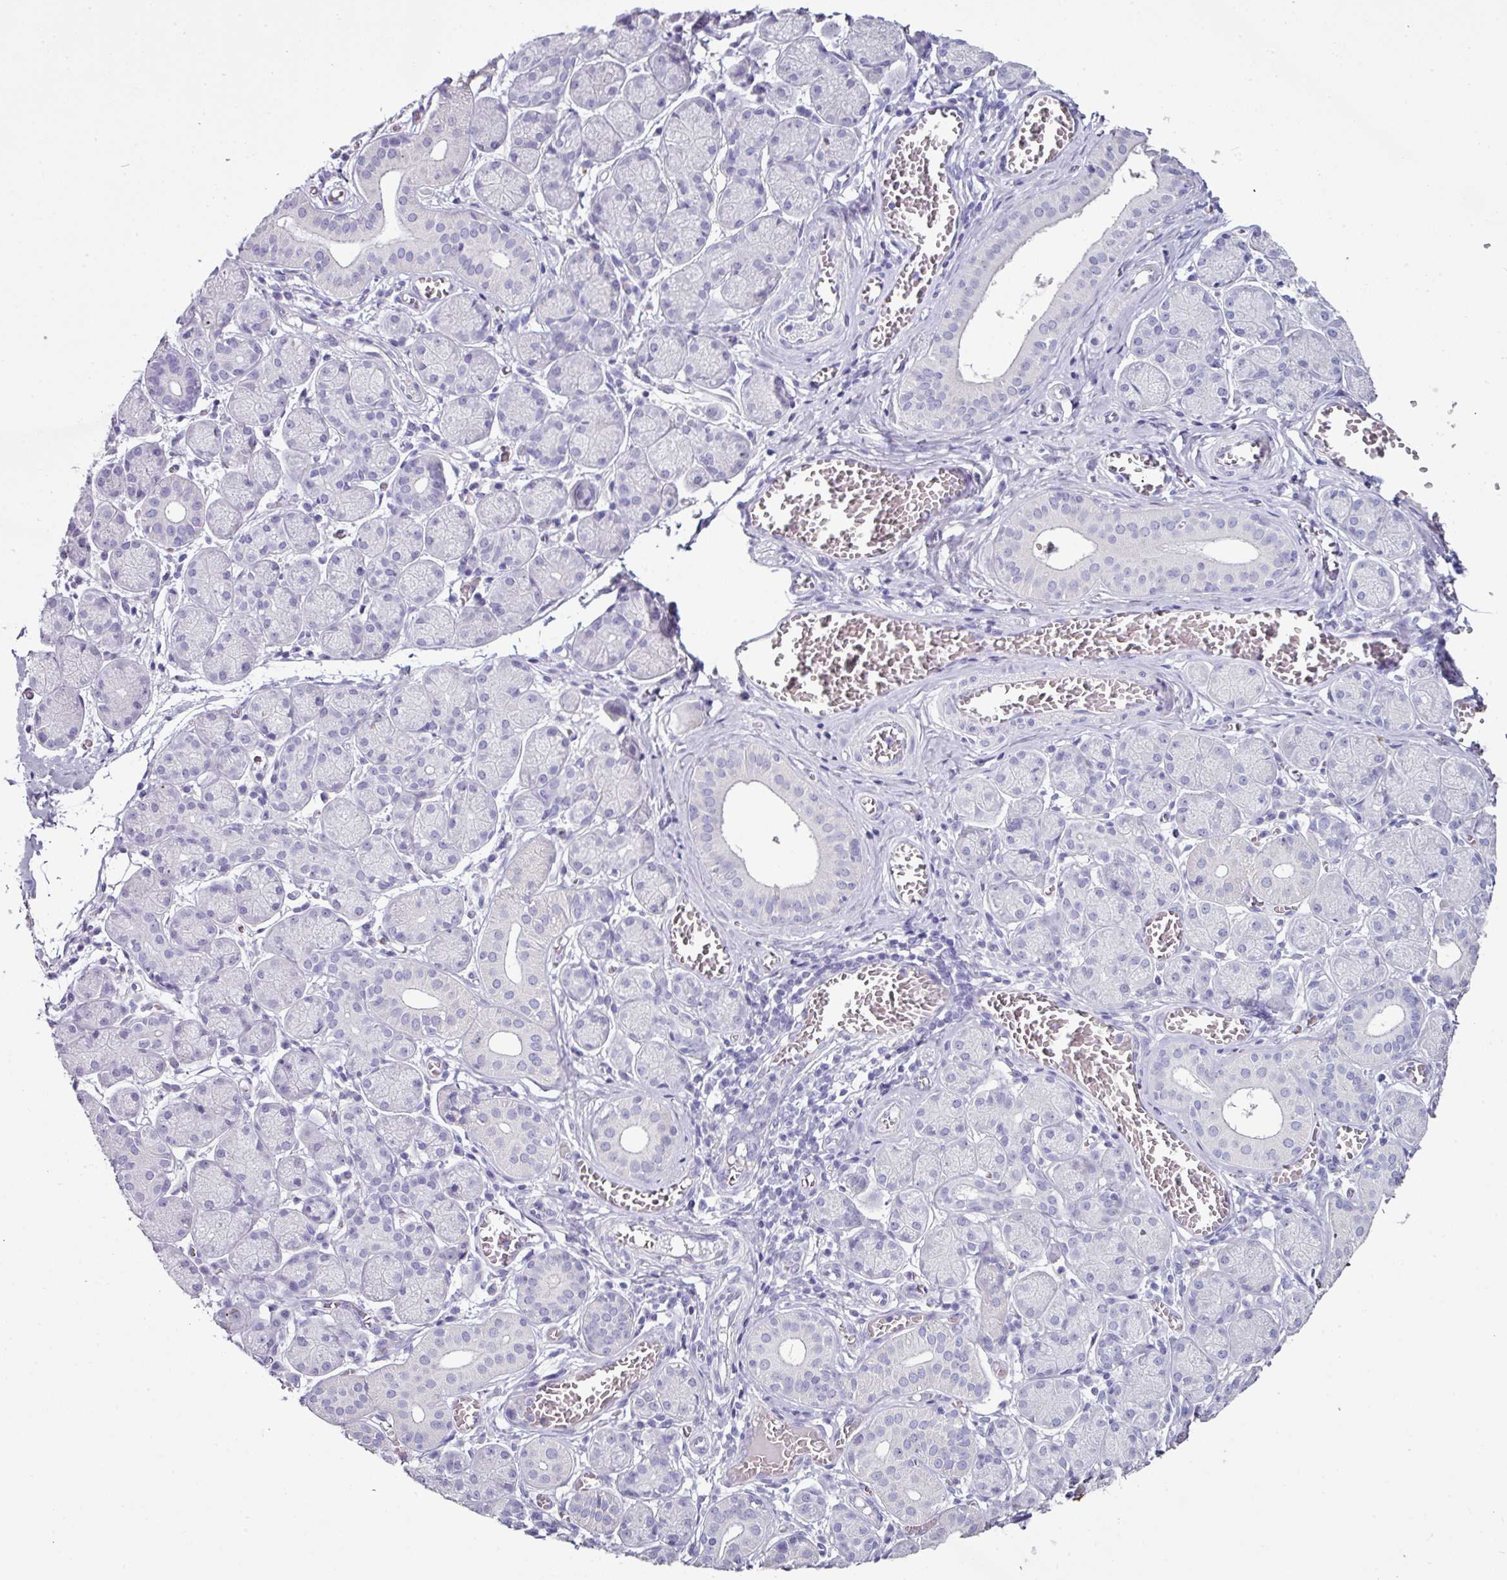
{"staining": {"intensity": "negative", "quantity": "none", "location": "none"}, "tissue": "salivary gland", "cell_type": "Glandular cells", "image_type": "normal", "snomed": [{"axis": "morphology", "description": "Normal tissue, NOS"}, {"axis": "topography", "description": "Salivary gland"}], "caption": "IHC of normal human salivary gland exhibits no expression in glandular cells. (DAB immunohistochemistry (IHC) visualized using brightfield microscopy, high magnification).", "gene": "GLP2R", "patient": {"sex": "female", "age": 24}}